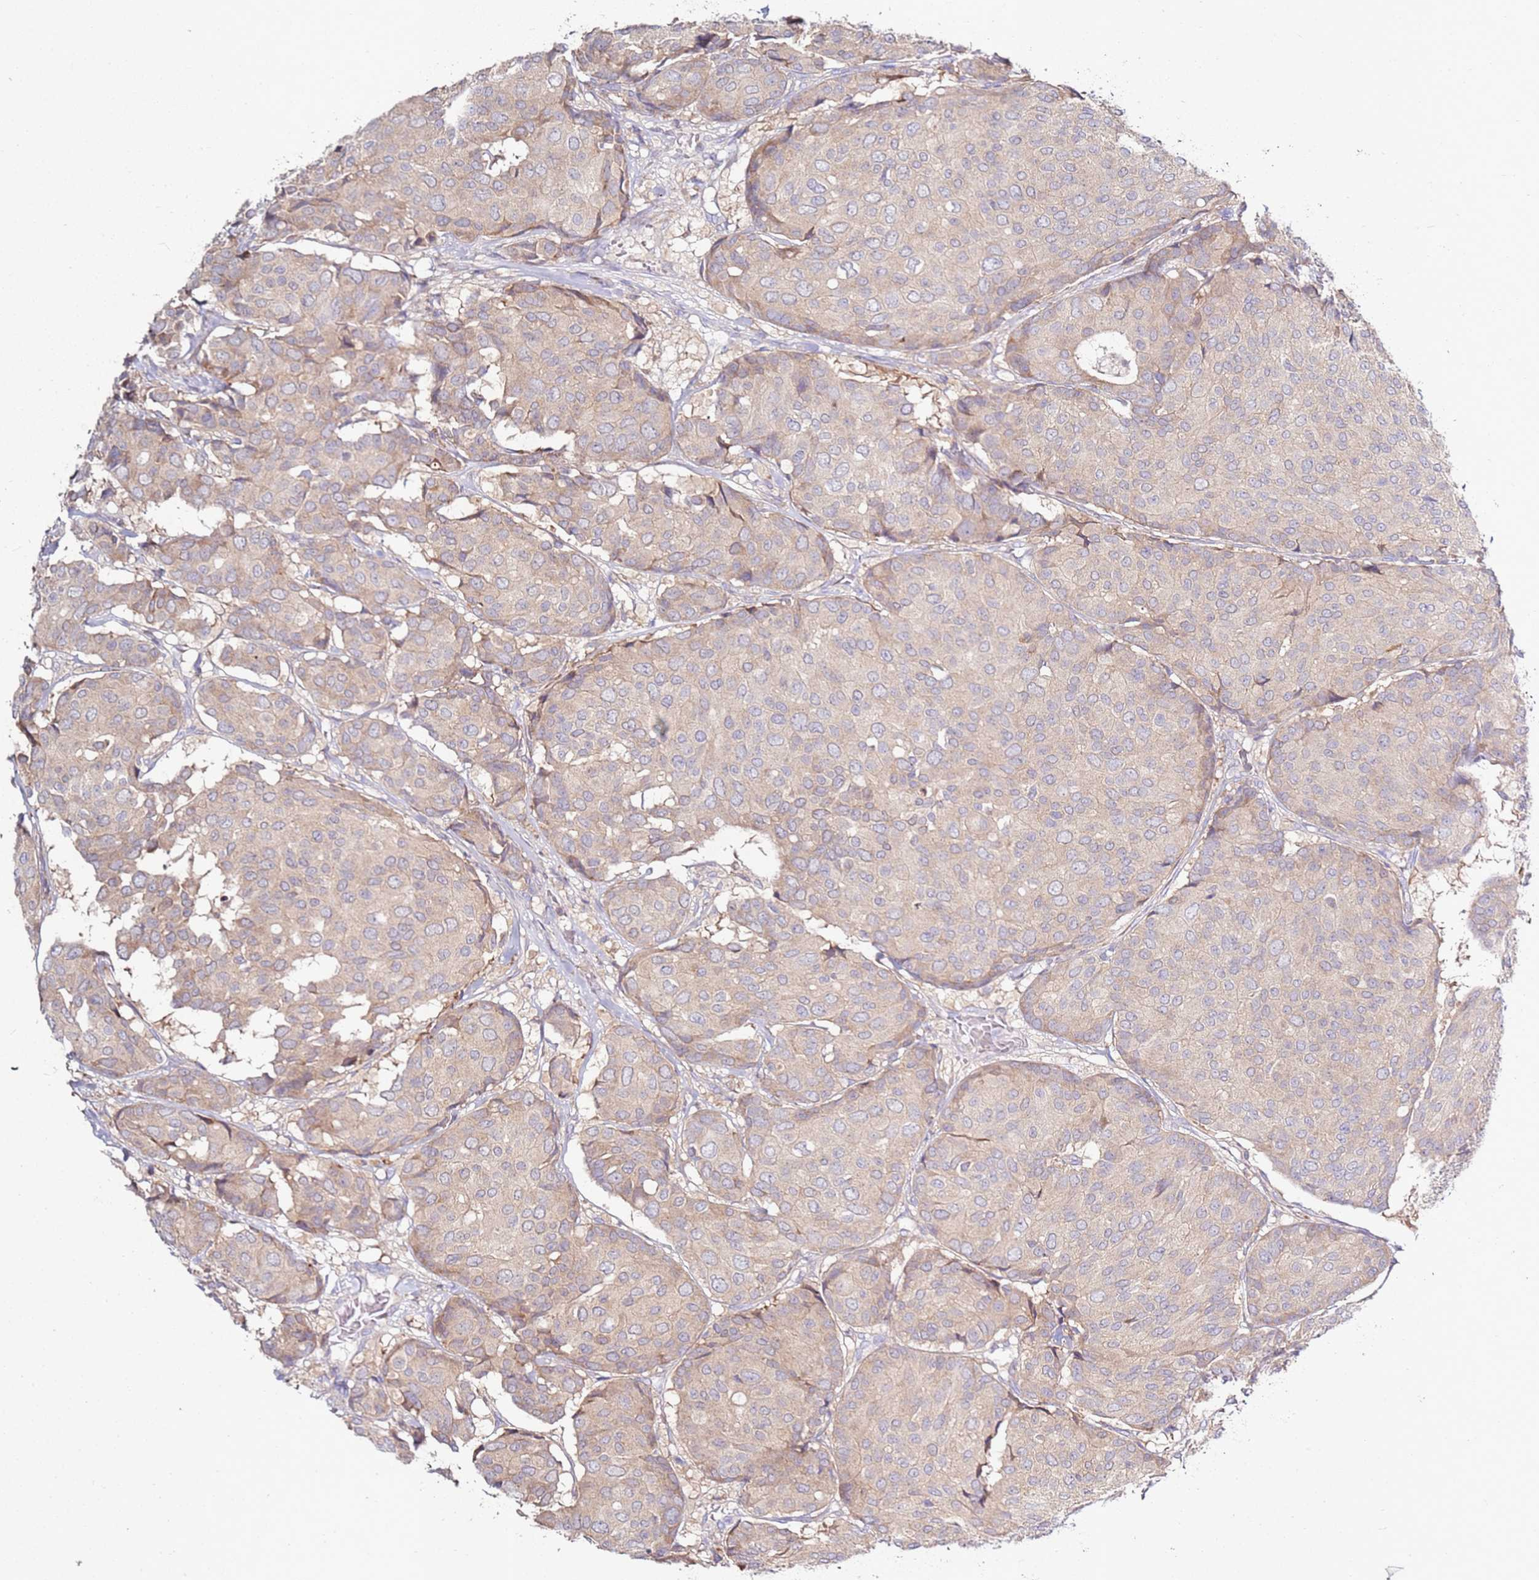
{"staining": {"intensity": "weak", "quantity": "<25%", "location": "cytoplasmic/membranous"}, "tissue": "breast cancer", "cell_type": "Tumor cells", "image_type": "cancer", "snomed": [{"axis": "morphology", "description": "Duct carcinoma"}, {"axis": "topography", "description": "Breast"}], "caption": "High power microscopy histopathology image of an IHC photomicrograph of breast cancer, revealing no significant expression in tumor cells.", "gene": "CNOT9", "patient": {"sex": "female", "age": 75}}